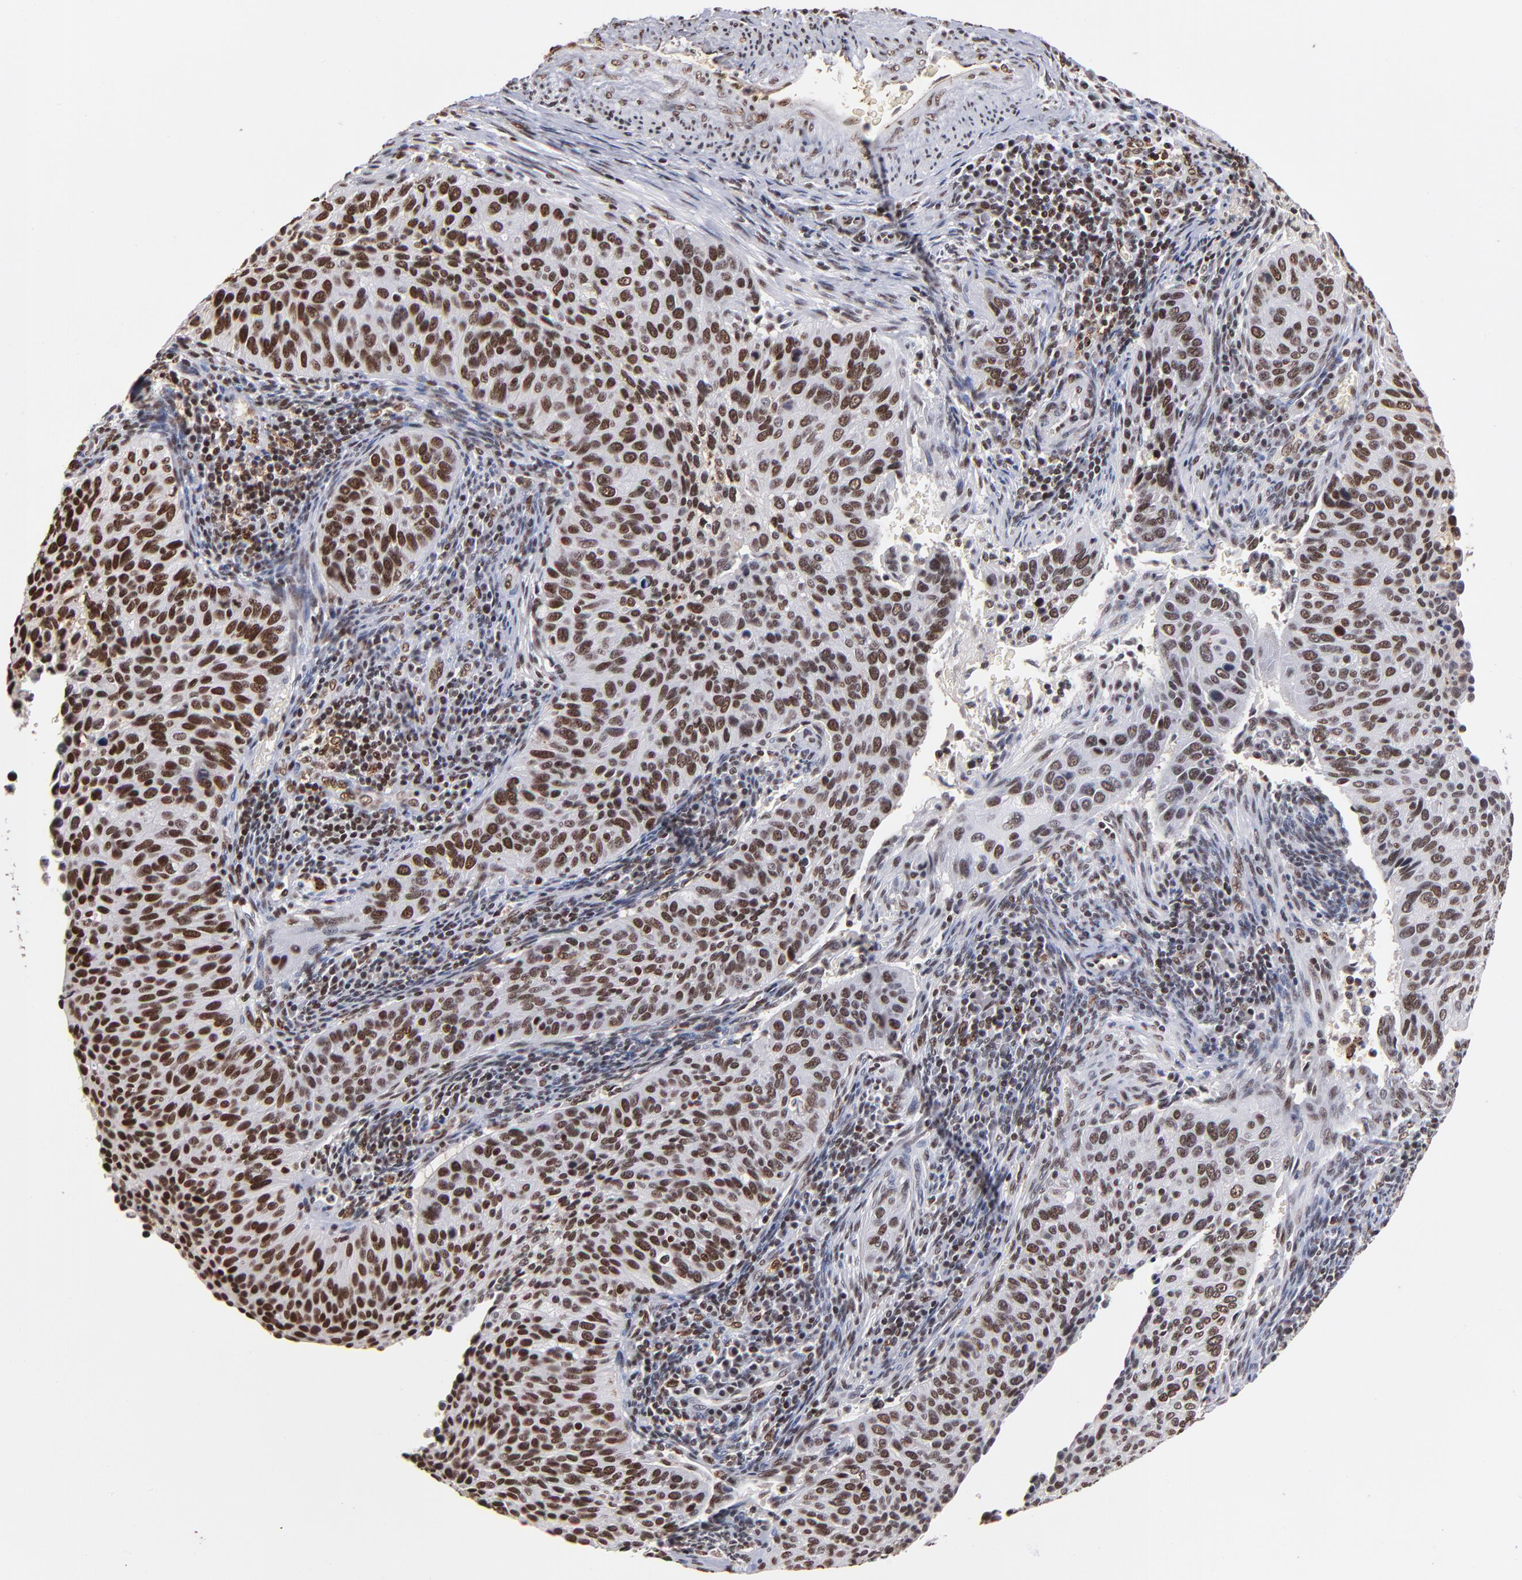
{"staining": {"intensity": "strong", "quantity": ">75%", "location": "nuclear"}, "tissue": "cervical cancer", "cell_type": "Tumor cells", "image_type": "cancer", "snomed": [{"axis": "morphology", "description": "Adenocarcinoma, NOS"}, {"axis": "topography", "description": "Cervix"}], "caption": "Immunohistochemistry of adenocarcinoma (cervical) exhibits high levels of strong nuclear positivity in about >75% of tumor cells. The staining is performed using DAB (3,3'-diaminobenzidine) brown chromogen to label protein expression. The nuclei are counter-stained blue using hematoxylin.", "gene": "ZNF146", "patient": {"sex": "female", "age": 29}}